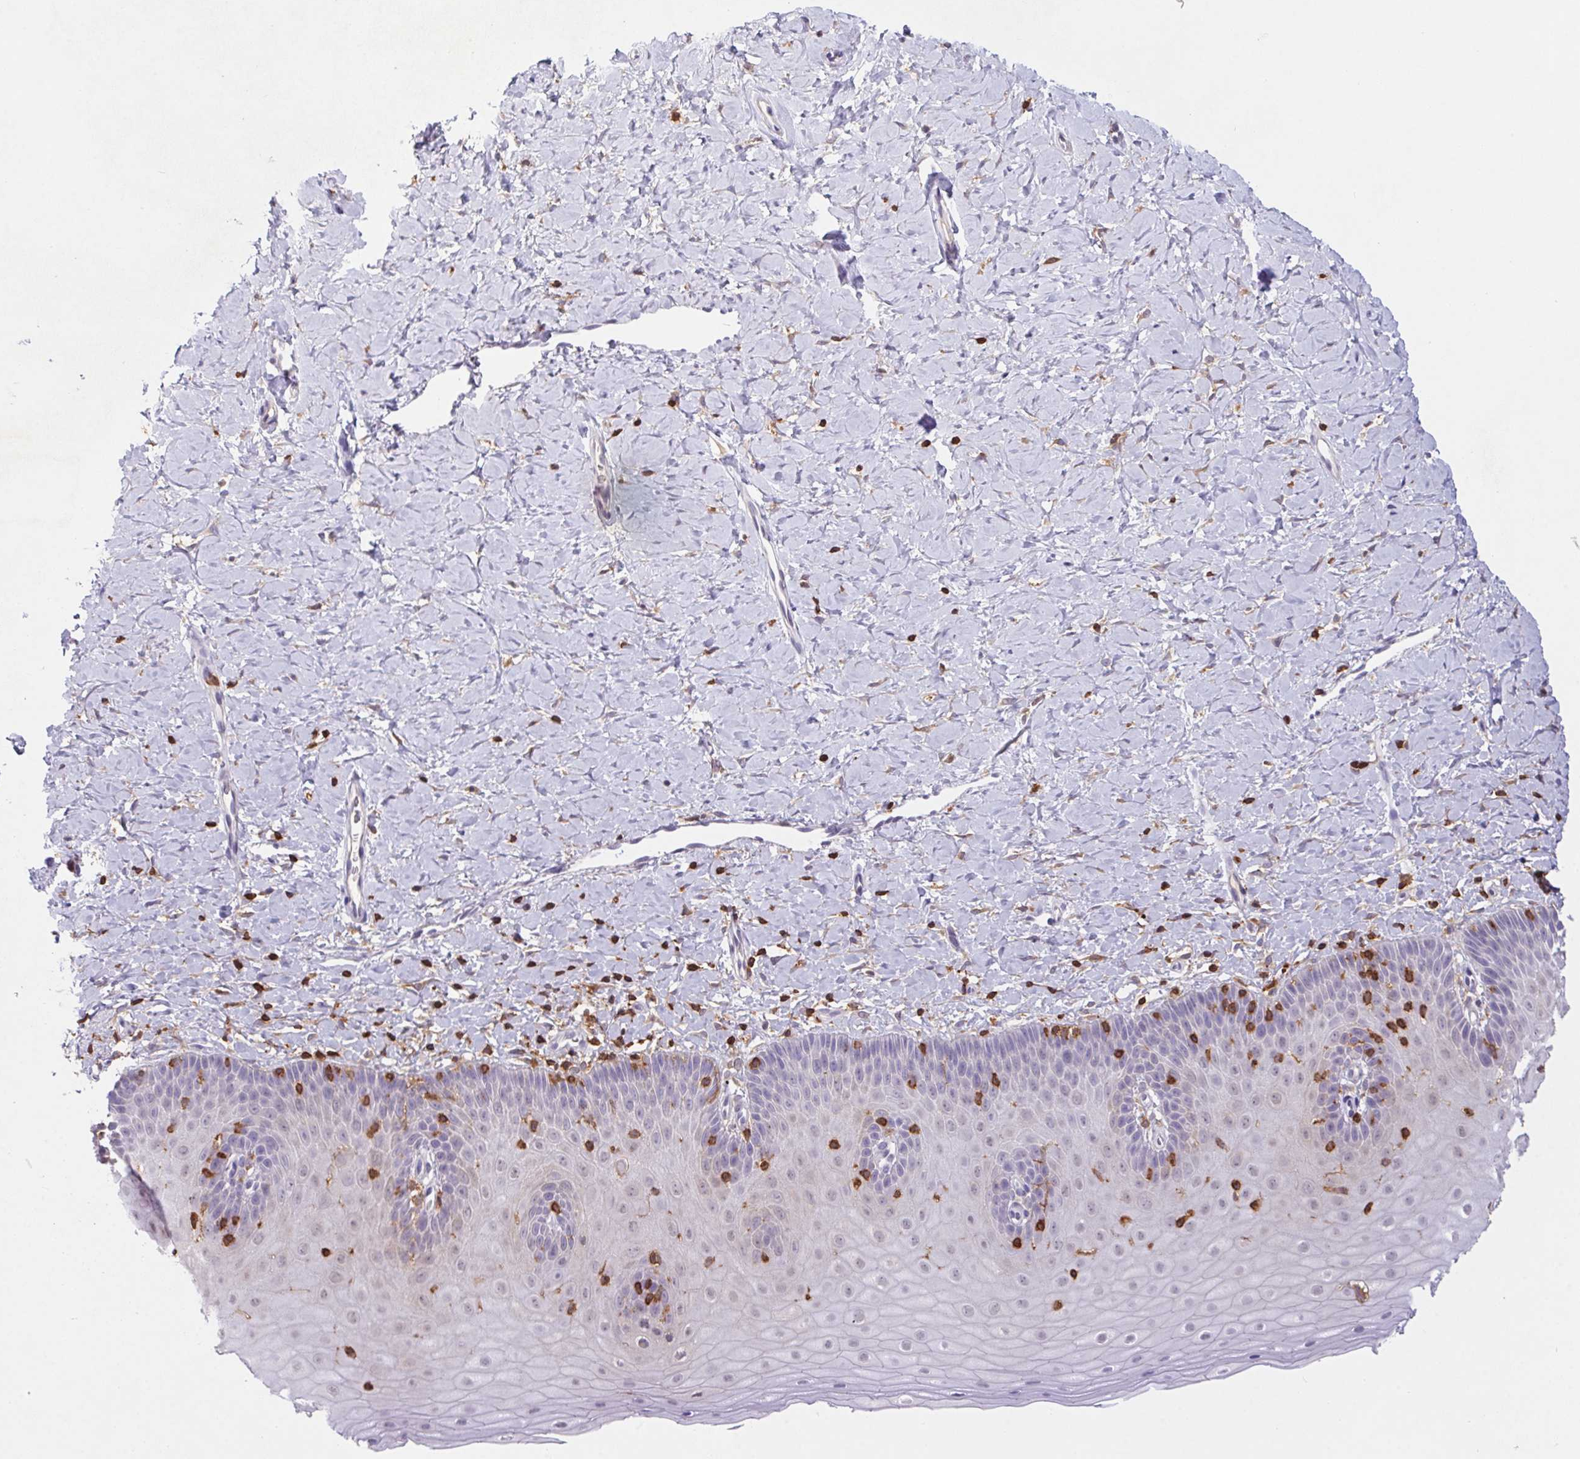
{"staining": {"intensity": "negative", "quantity": "none", "location": "none"}, "tissue": "cervix", "cell_type": "Glandular cells", "image_type": "normal", "snomed": [{"axis": "morphology", "description": "Normal tissue, NOS"}, {"axis": "topography", "description": "Cervix"}], "caption": "Image shows no protein staining in glandular cells of benign cervix.", "gene": "APBB1IP", "patient": {"sex": "female", "age": 37}}